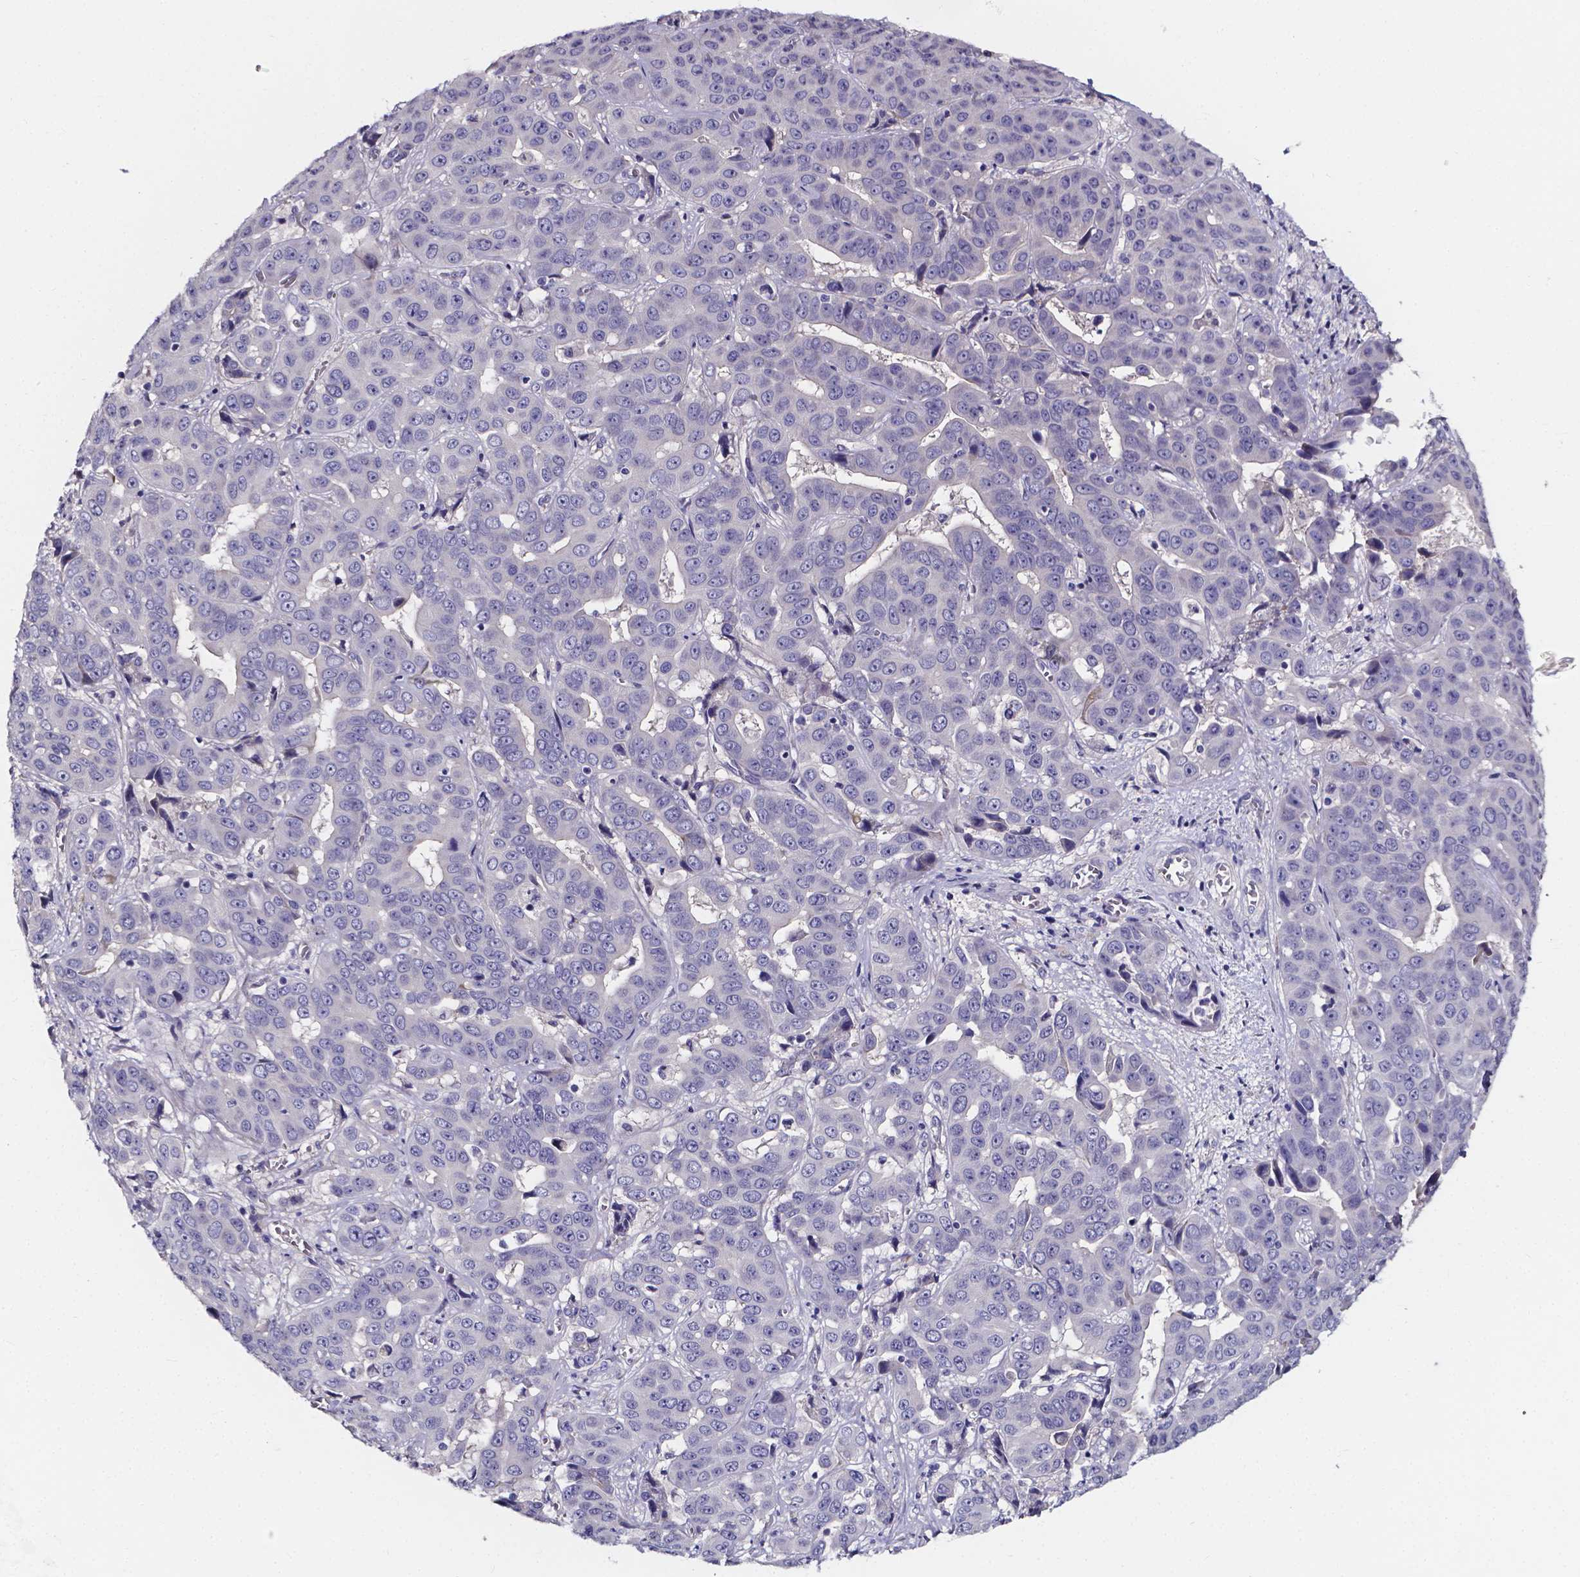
{"staining": {"intensity": "negative", "quantity": "none", "location": "none"}, "tissue": "liver cancer", "cell_type": "Tumor cells", "image_type": "cancer", "snomed": [{"axis": "morphology", "description": "Cholangiocarcinoma"}, {"axis": "topography", "description": "Liver"}], "caption": "The IHC image has no significant expression in tumor cells of liver cancer (cholangiocarcinoma) tissue.", "gene": "CACNG8", "patient": {"sex": "female", "age": 52}}